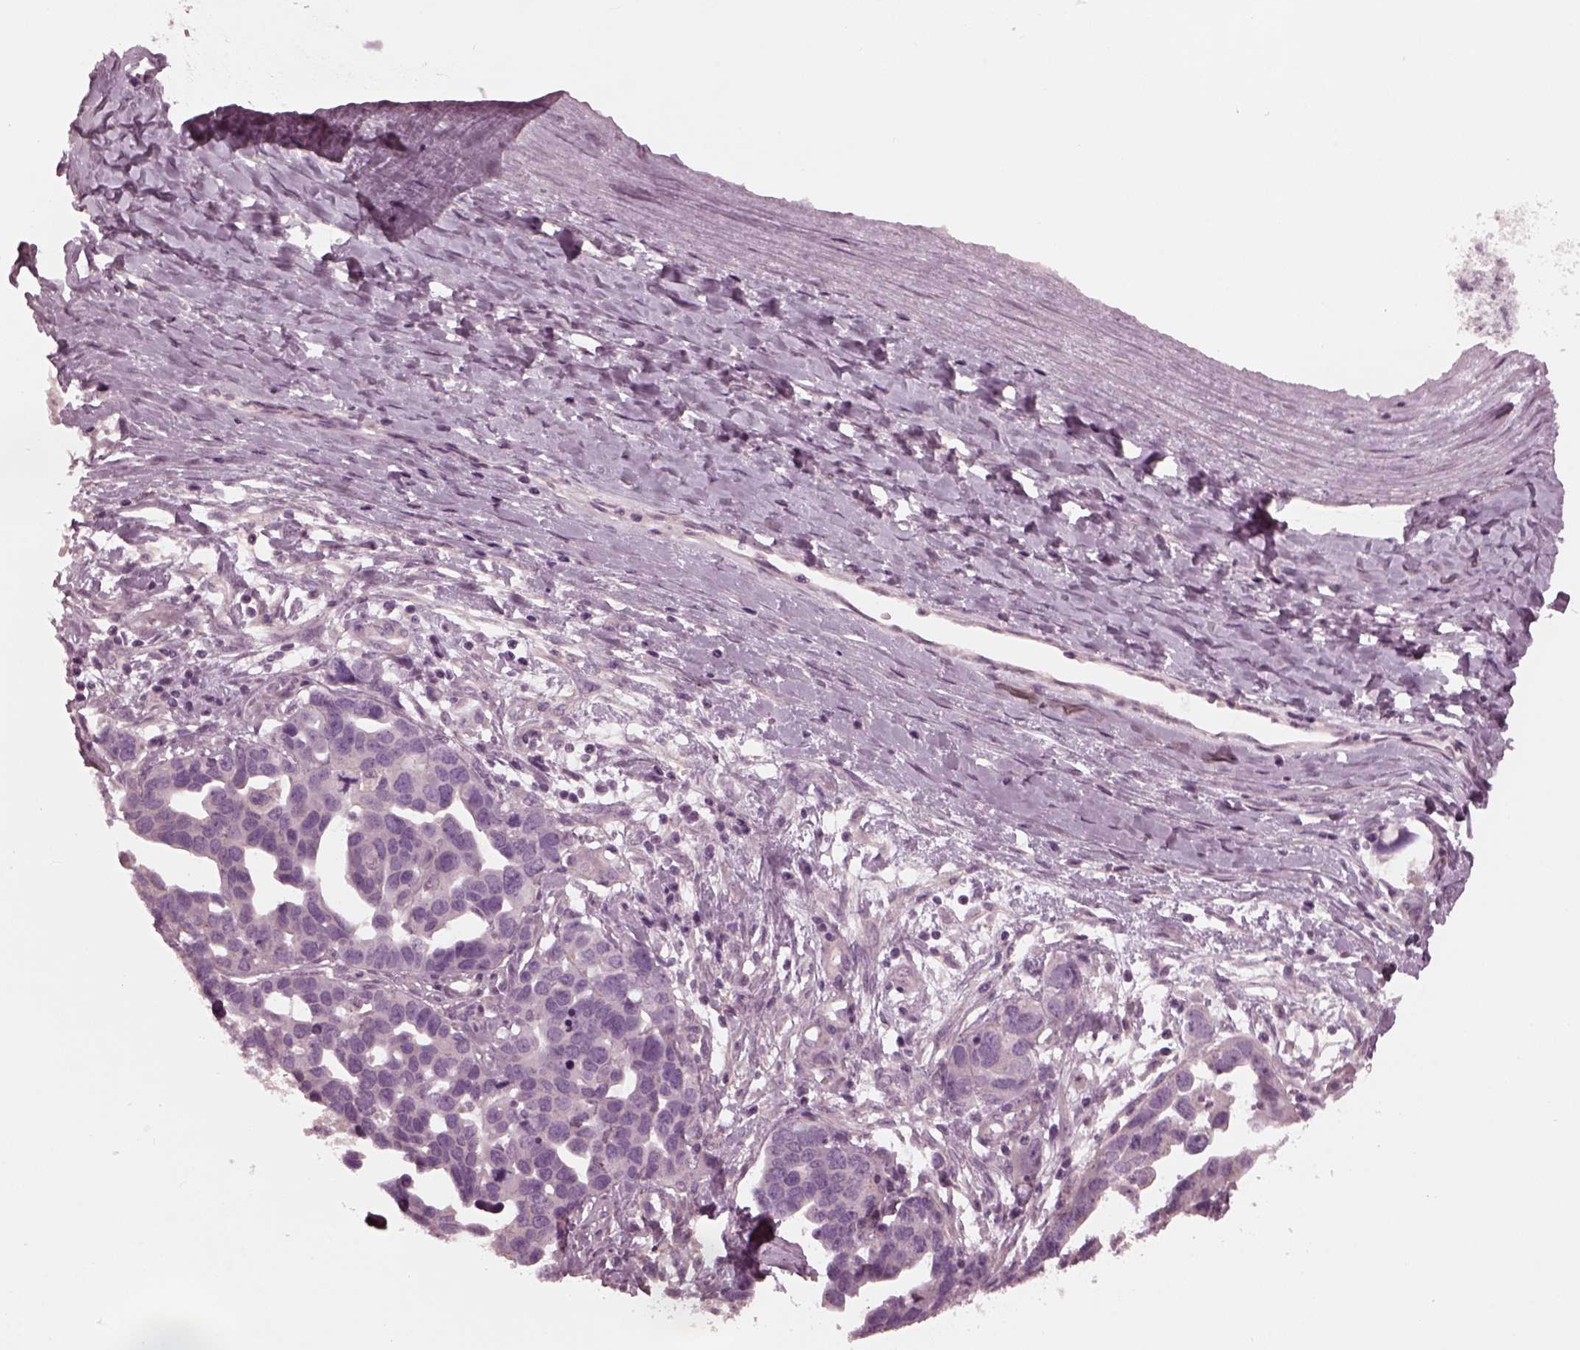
{"staining": {"intensity": "negative", "quantity": "none", "location": "none"}, "tissue": "ovarian cancer", "cell_type": "Tumor cells", "image_type": "cancer", "snomed": [{"axis": "morphology", "description": "Cystadenocarcinoma, serous, NOS"}, {"axis": "topography", "description": "Ovary"}], "caption": "A photomicrograph of human ovarian serous cystadenocarcinoma is negative for staining in tumor cells.", "gene": "KIF6", "patient": {"sex": "female", "age": 54}}